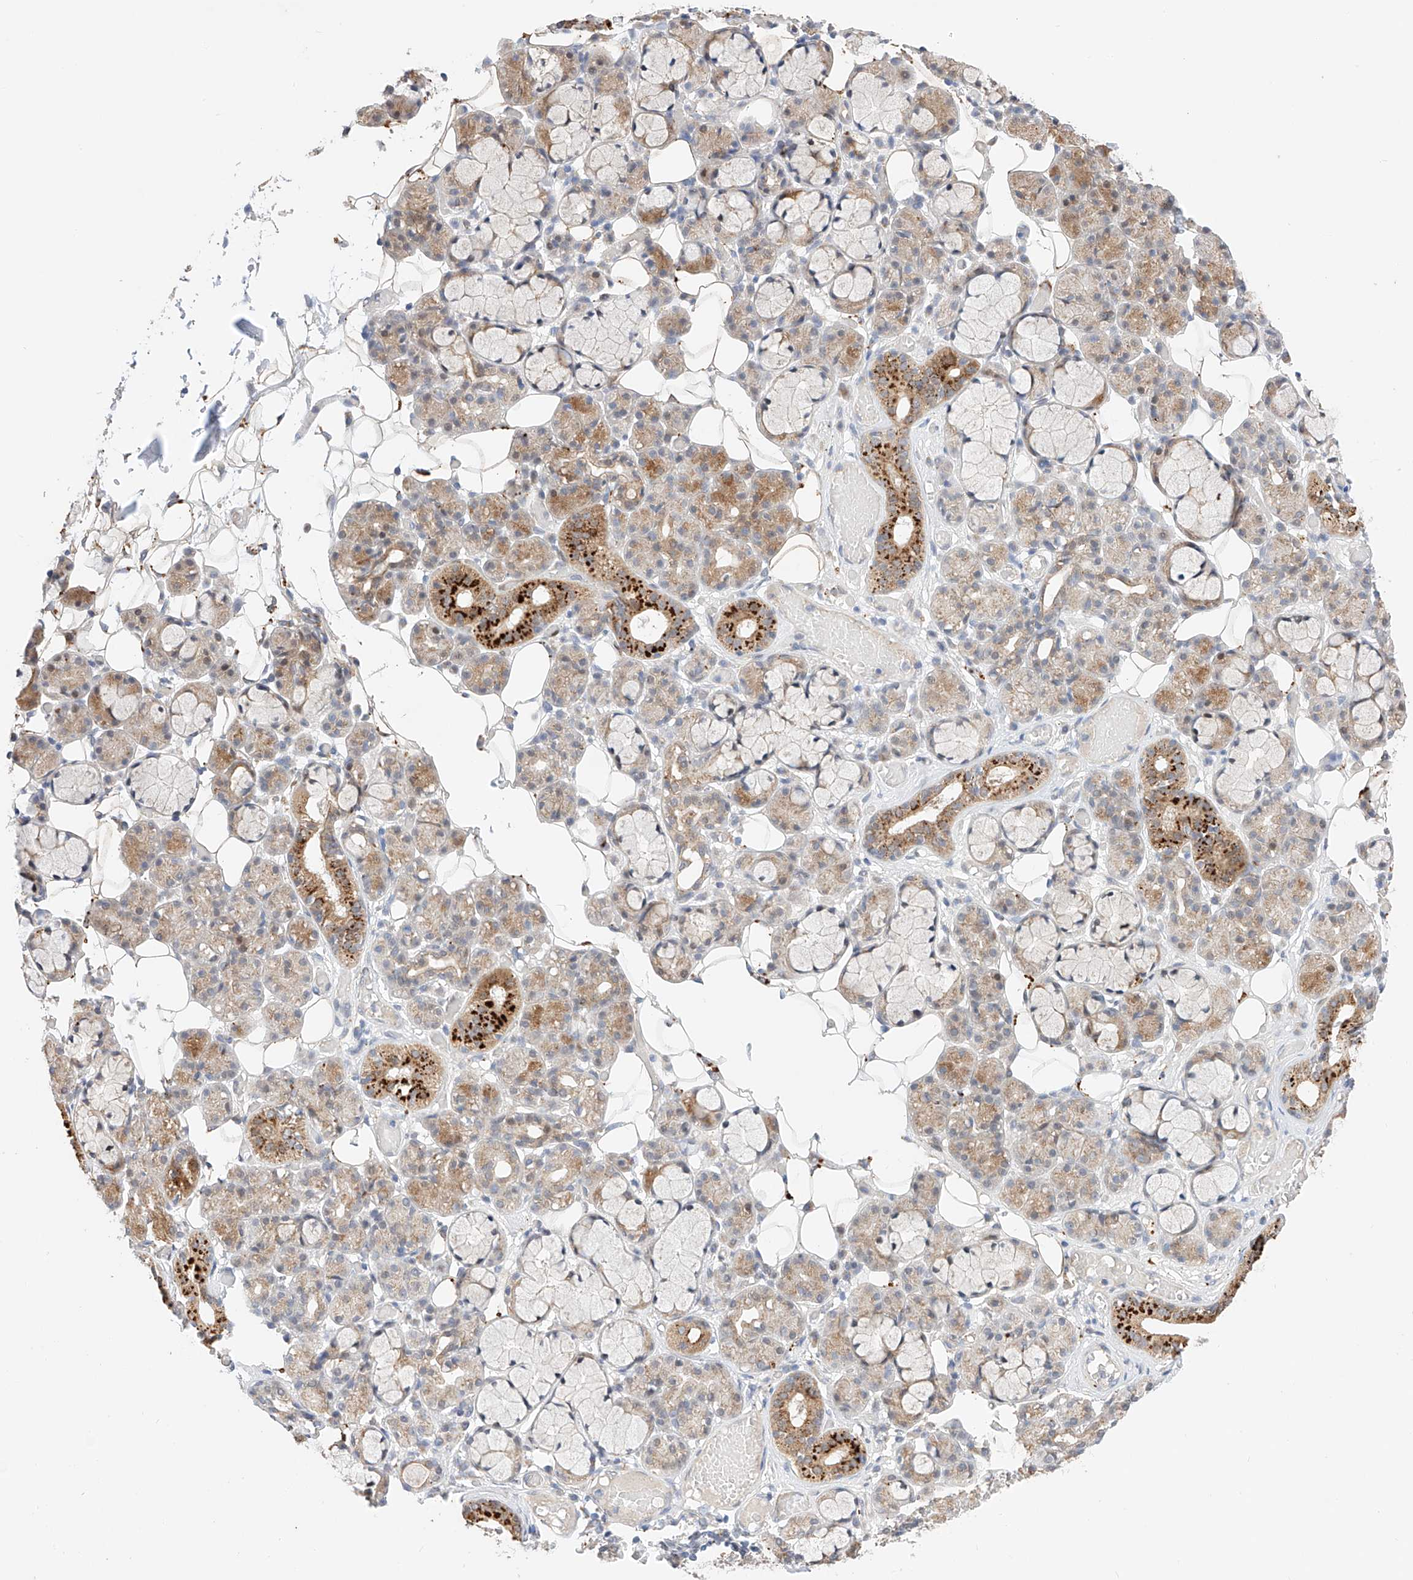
{"staining": {"intensity": "moderate", "quantity": ">75%", "location": "cytoplasmic/membranous"}, "tissue": "salivary gland", "cell_type": "Glandular cells", "image_type": "normal", "snomed": [{"axis": "morphology", "description": "Normal tissue, NOS"}, {"axis": "topography", "description": "Salivary gland"}], "caption": "Protein positivity by IHC exhibits moderate cytoplasmic/membranous positivity in about >75% of glandular cells in unremarkable salivary gland. (DAB (3,3'-diaminobenzidine) IHC, brown staining for protein, blue staining for nuclei).", "gene": "GCNT1", "patient": {"sex": "male", "age": 63}}